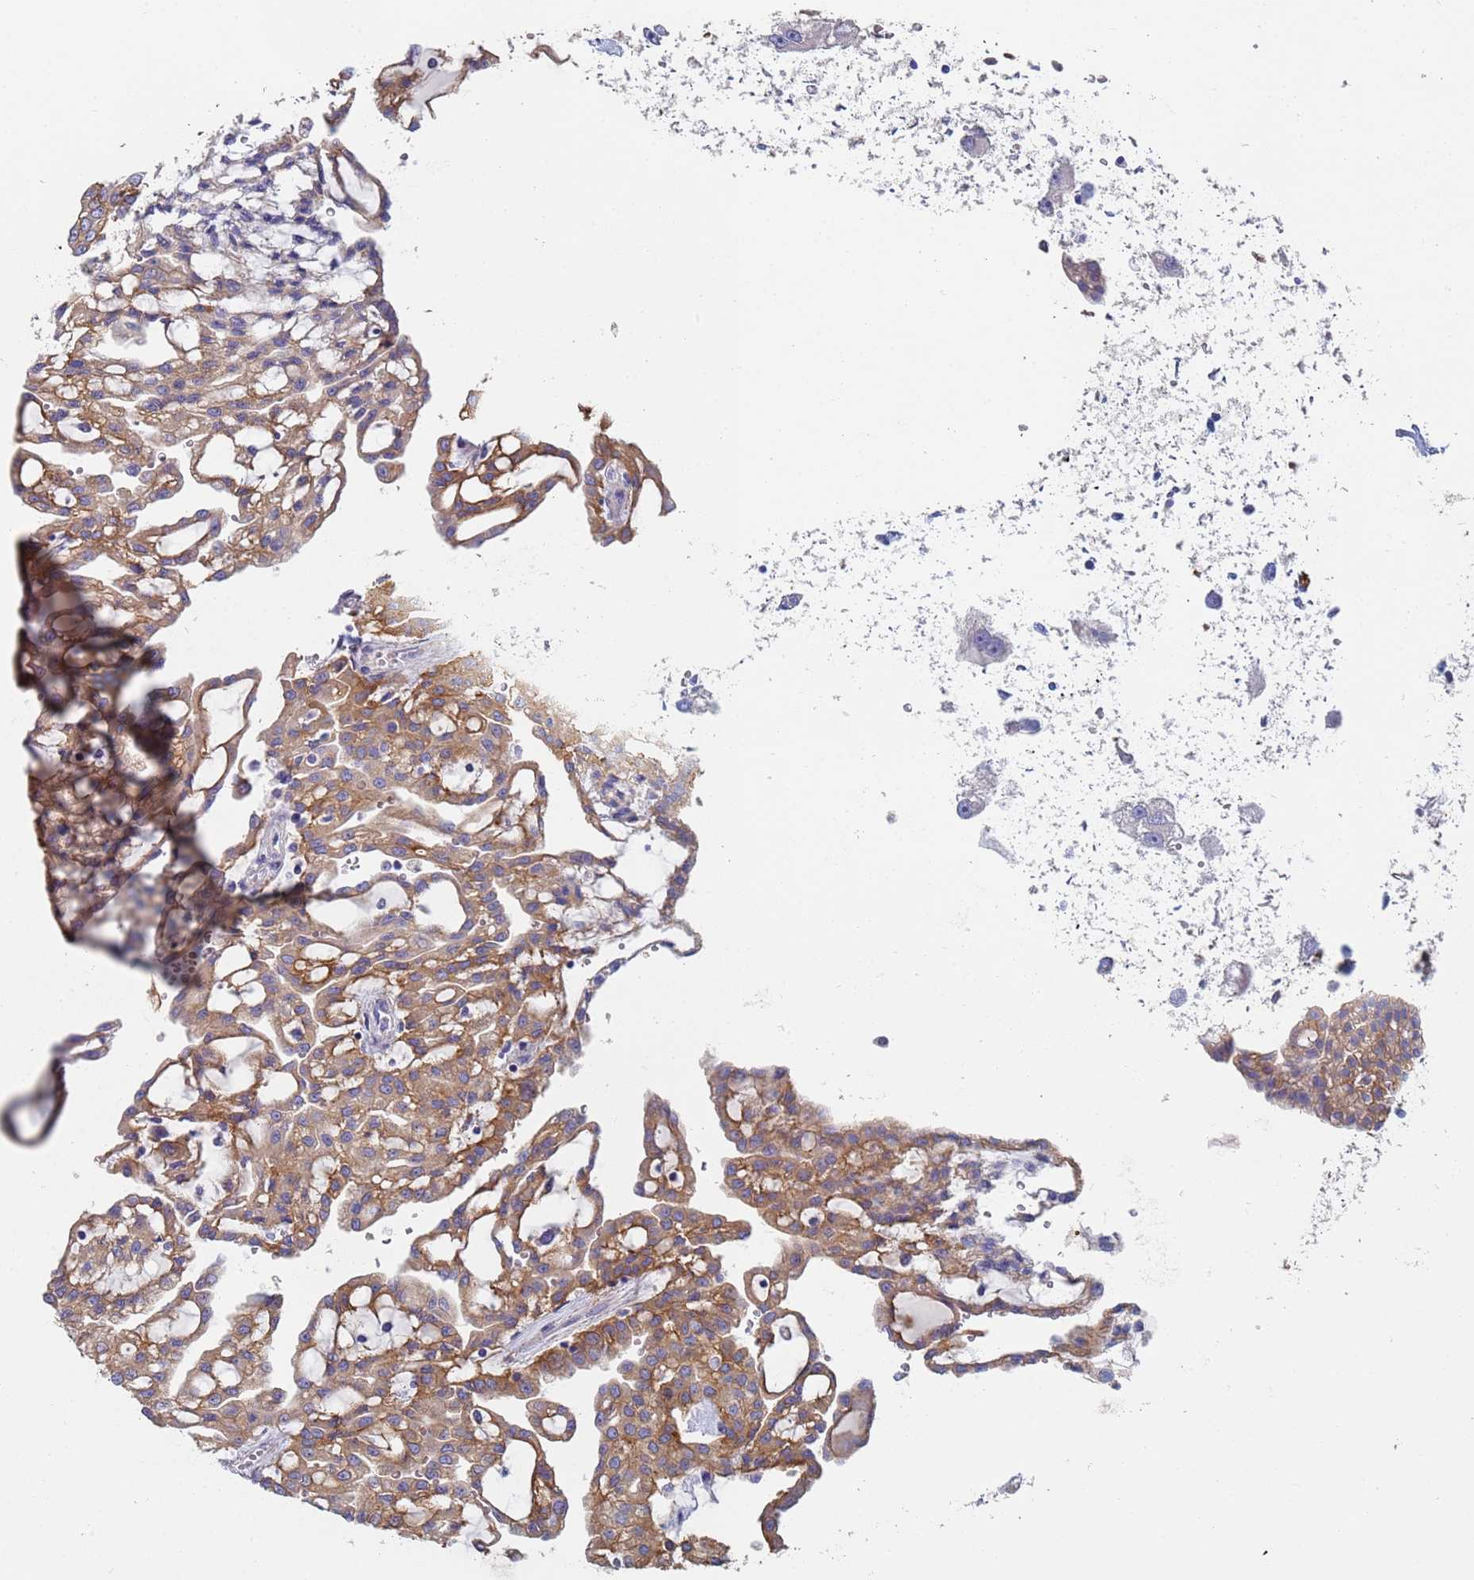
{"staining": {"intensity": "moderate", "quantity": ">75%", "location": "cytoplasmic/membranous"}, "tissue": "renal cancer", "cell_type": "Tumor cells", "image_type": "cancer", "snomed": [{"axis": "morphology", "description": "Adenocarcinoma, NOS"}, {"axis": "topography", "description": "Kidney"}], "caption": "A high-resolution micrograph shows immunohistochemistry (IHC) staining of renal cancer, which reveals moderate cytoplasmic/membranous staining in about >75% of tumor cells.", "gene": "ABCA8", "patient": {"sex": "male", "age": 63}}